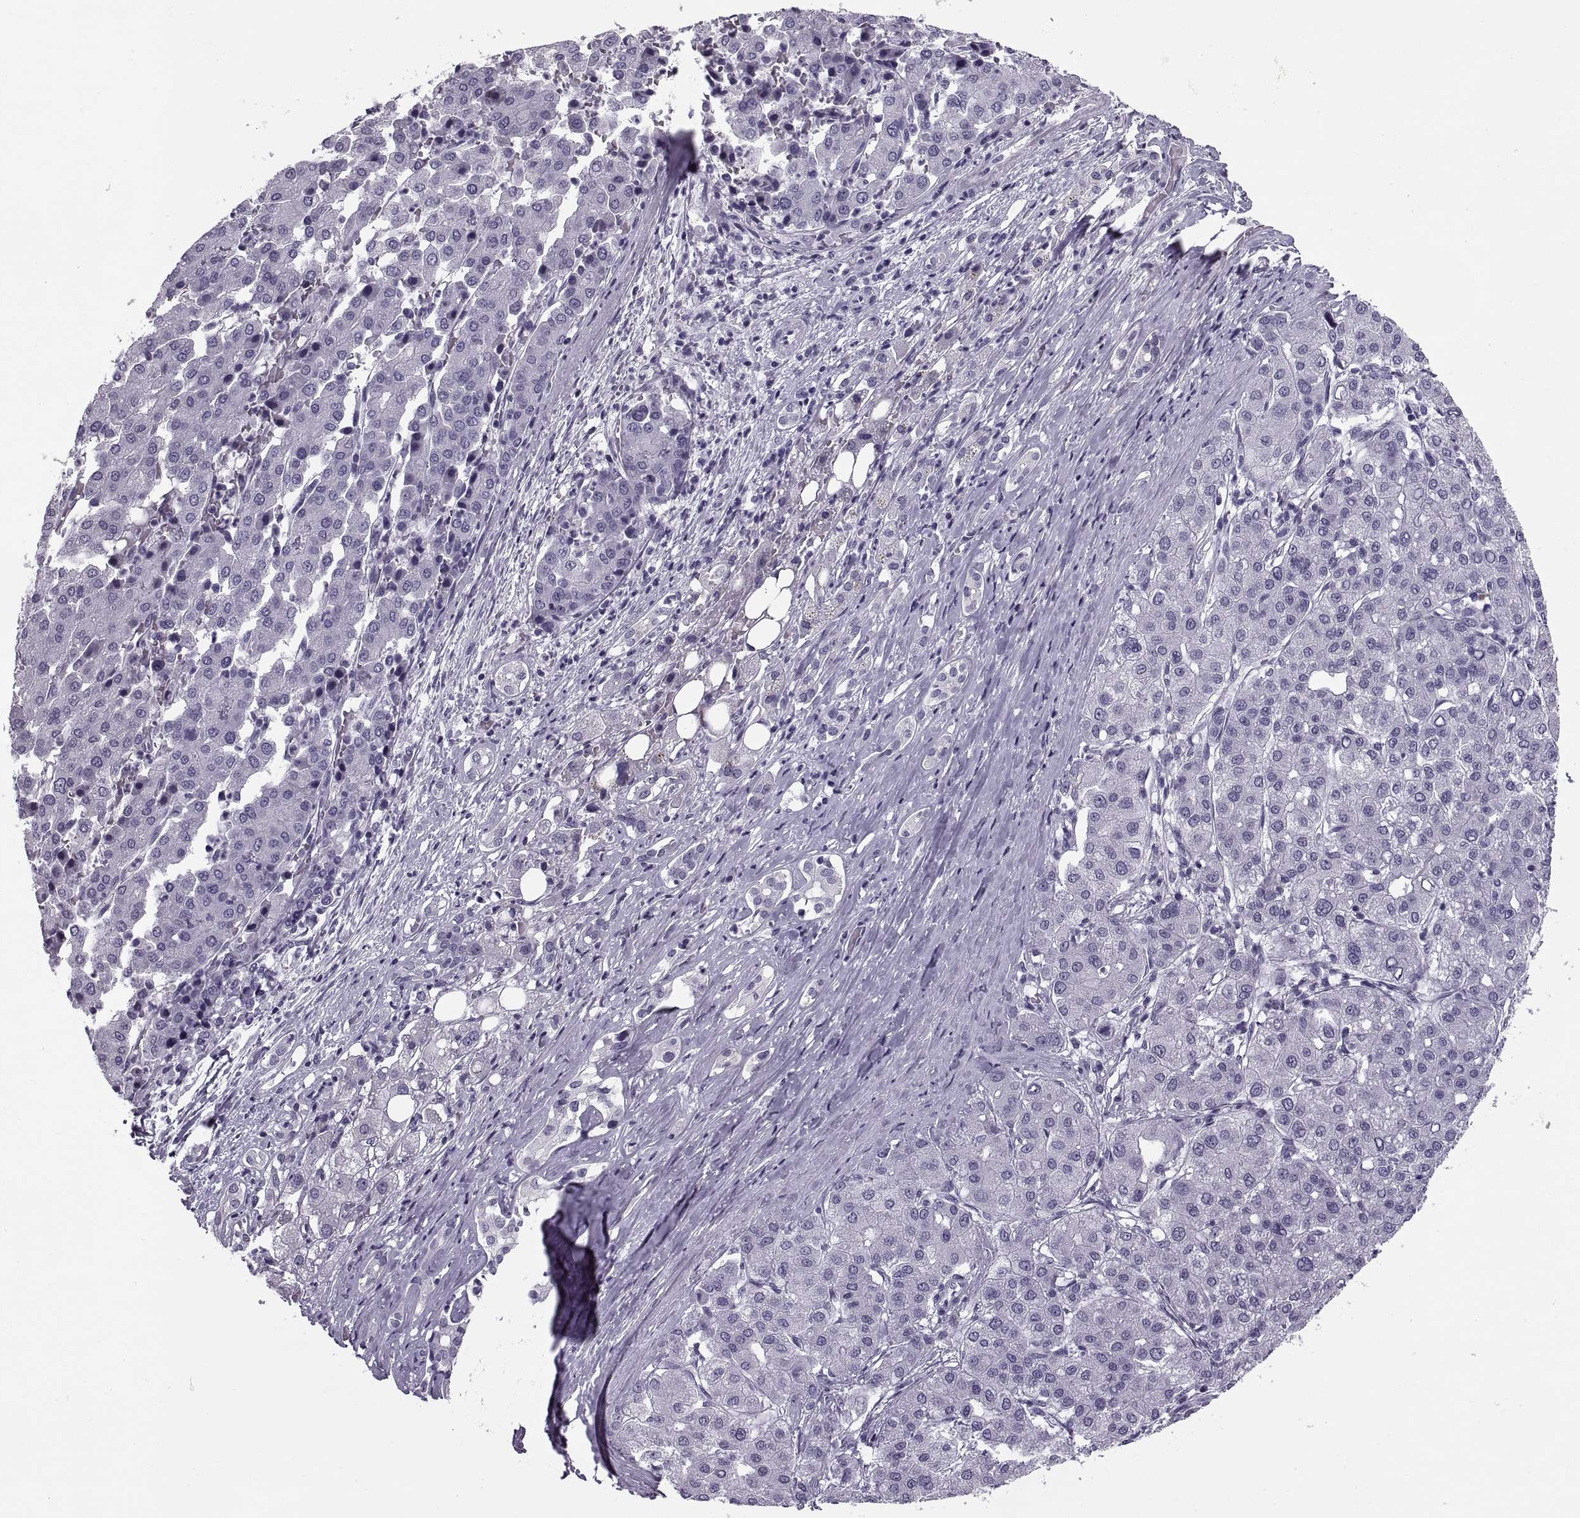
{"staining": {"intensity": "negative", "quantity": "none", "location": "none"}, "tissue": "liver cancer", "cell_type": "Tumor cells", "image_type": "cancer", "snomed": [{"axis": "morphology", "description": "Carcinoma, Hepatocellular, NOS"}, {"axis": "topography", "description": "Liver"}], "caption": "This is a photomicrograph of immunohistochemistry staining of hepatocellular carcinoma (liver), which shows no positivity in tumor cells.", "gene": "TBC1D3G", "patient": {"sex": "male", "age": 65}}